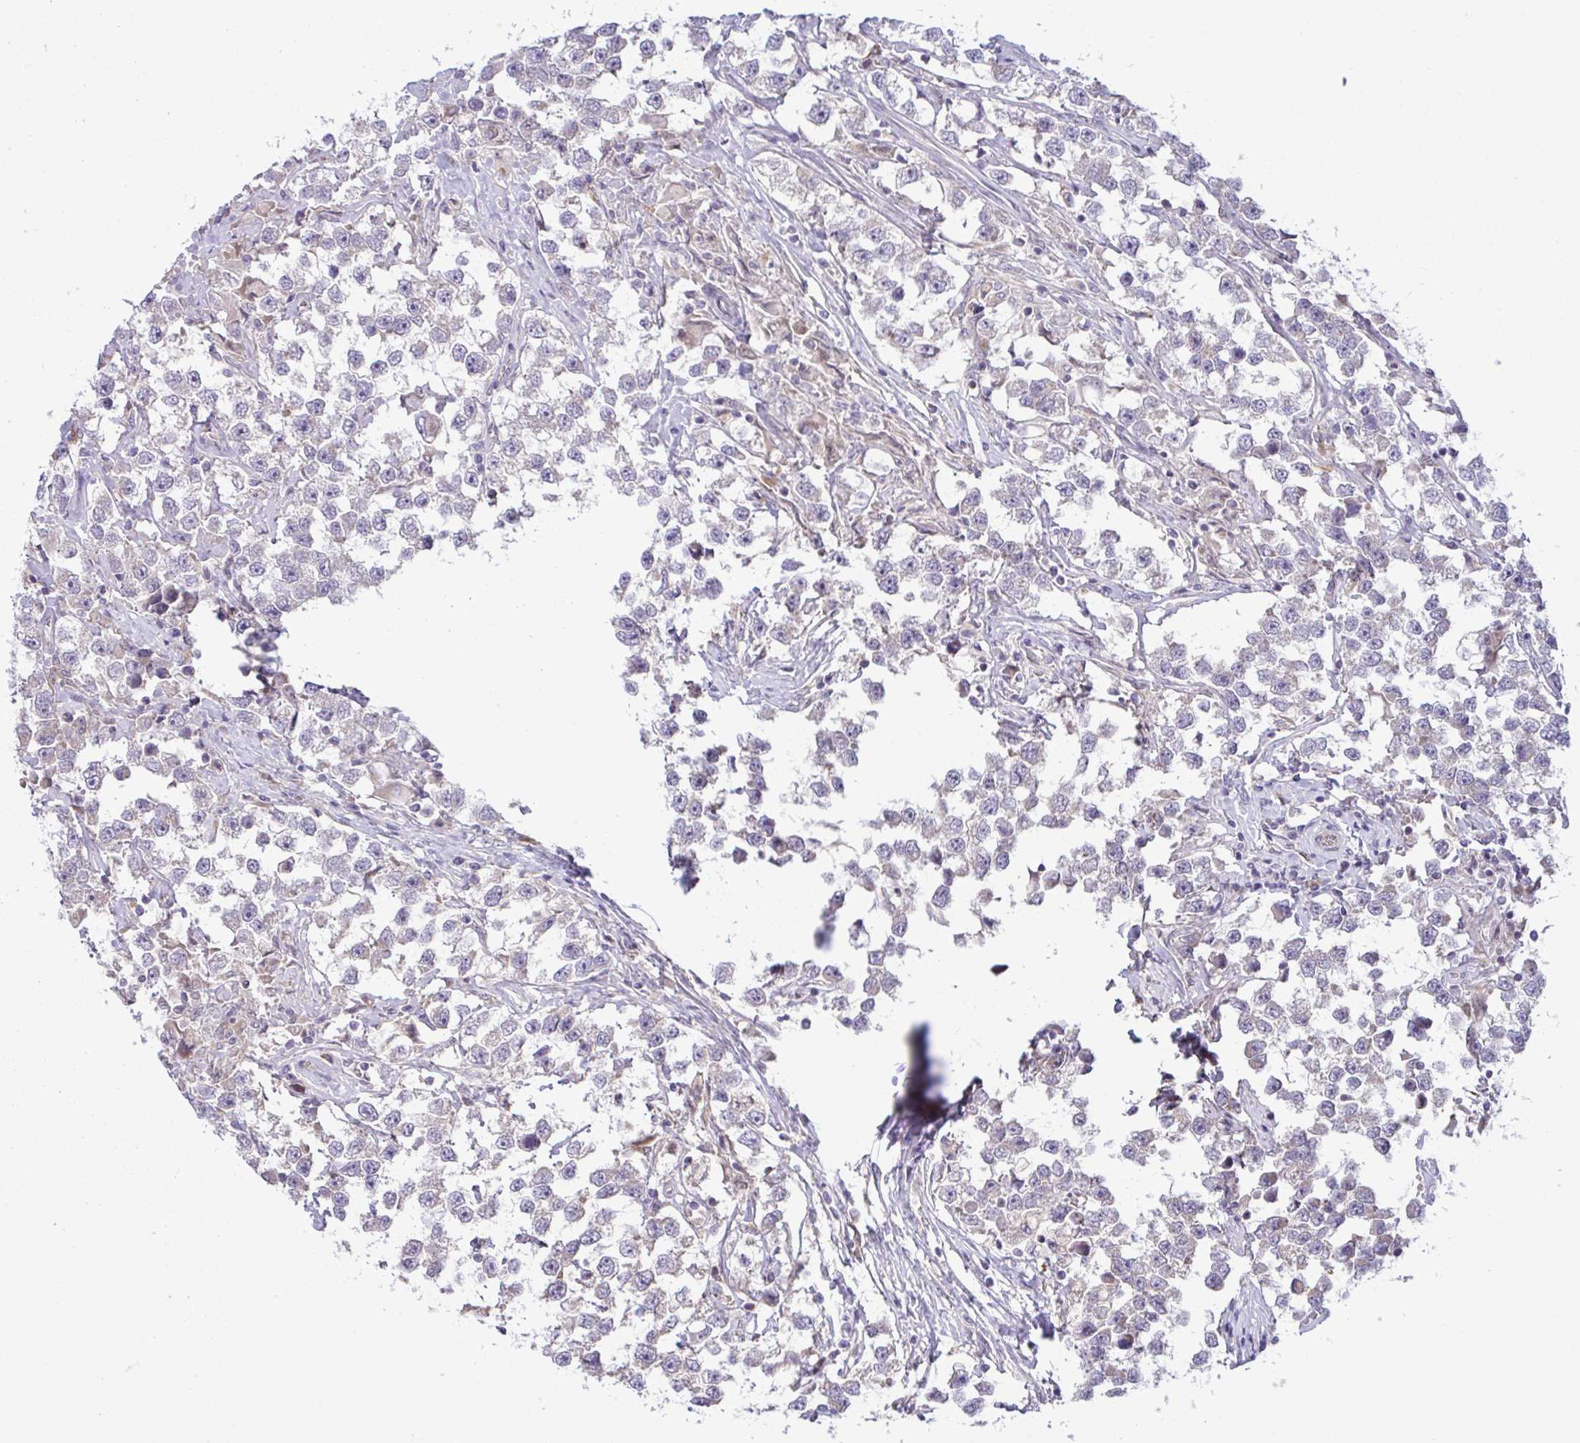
{"staining": {"intensity": "negative", "quantity": "none", "location": "none"}, "tissue": "testis cancer", "cell_type": "Tumor cells", "image_type": "cancer", "snomed": [{"axis": "morphology", "description": "Seminoma, NOS"}, {"axis": "topography", "description": "Testis"}], "caption": "High power microscopy micrograph of an immunohistochemistry (IHC) micrograph of testis seminoma, revealing no significant positivity in tumor cells. The staining is performed using DAB brown chromogen with nuclei counter-stained in using hematoxylin.", "gene": "CMPK1", "patient": {"sex": "male", "age": 46}}